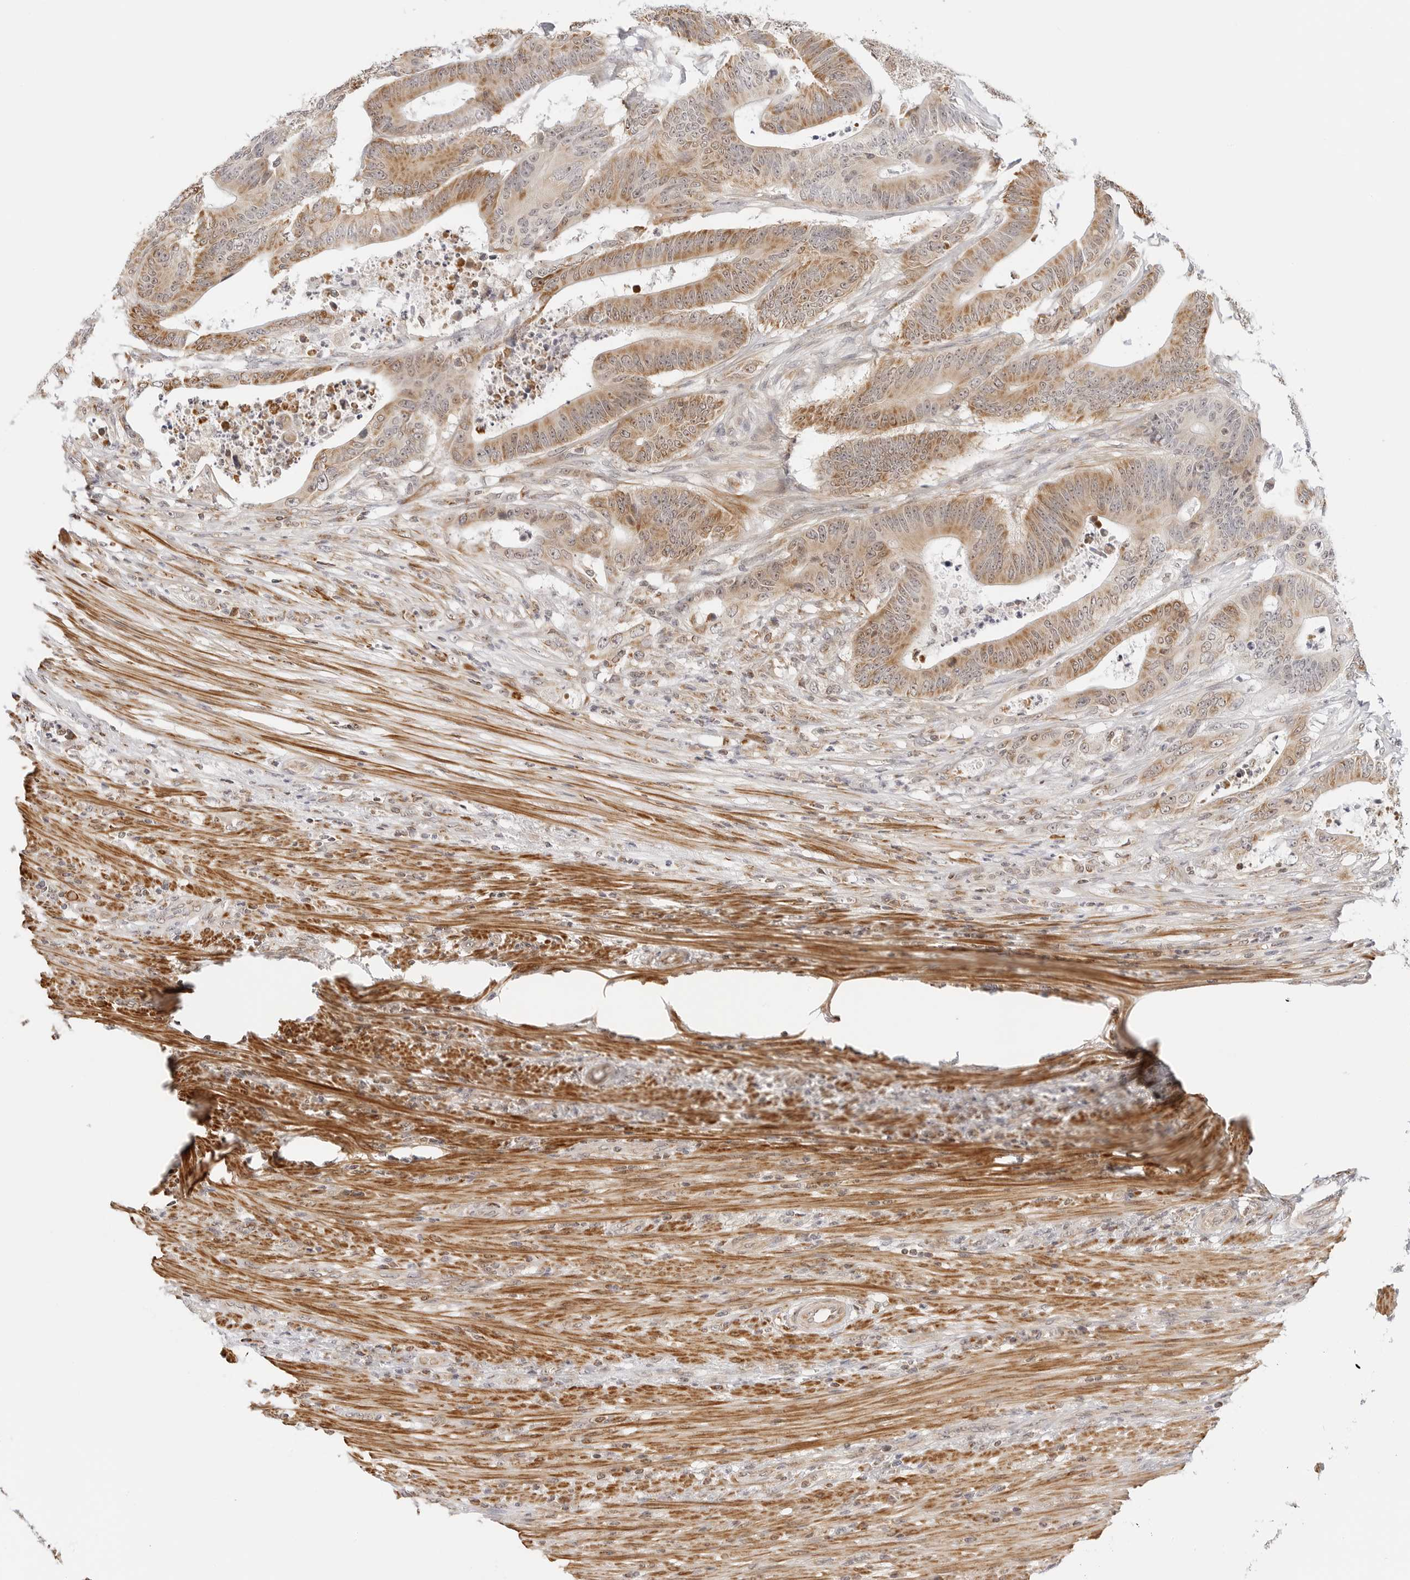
{"staining": {"intensity": "moderate", "quantity": ">75%", "location": "cytoplasmic/membranous,nuclear"}, "tissue": "colorectal cancer", "cell_type": "Tumor cells", "image_type": "cancer", "snomed": [{"axis": "morphology", "description": "Adenocarcinoma, NOS"}, {"axis": "topography", "description": "Colon"}], "caption": "Moderate cytoplasmic/membranous and nuclear protein expression is present in about >75% of tumor cells in colorectal cancer.", "gene": "GORAB", "patient": {"sex": "male", "age": 83}}